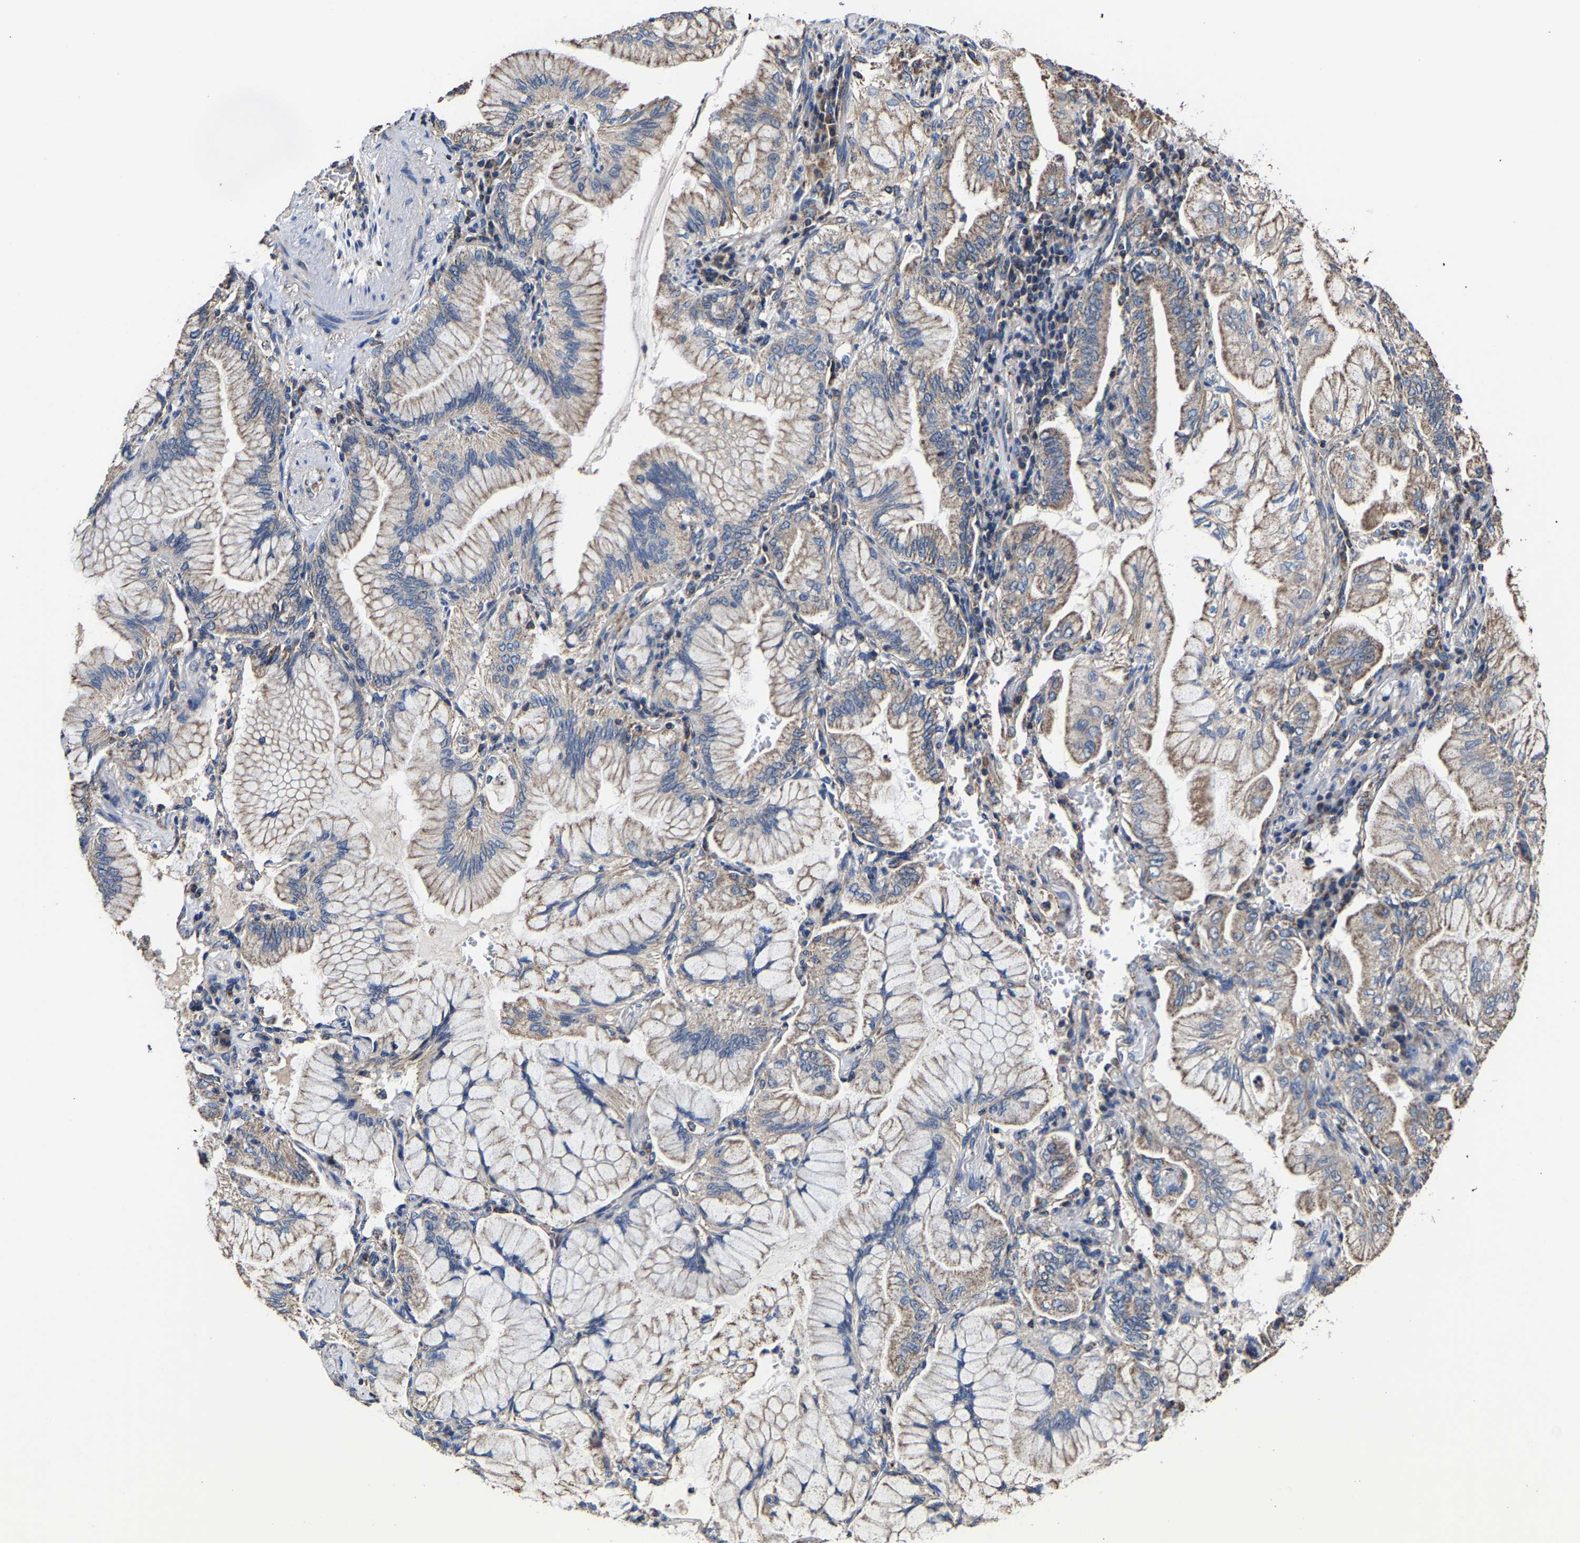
{"staining": {"intensity": "weak", "quantity": ">75%", "location": "cytoplasmic/membranous"}, "tissue": "lung cancer", "cell_type": "Tumor cells", "image_type": "cancer", "snomed": [{"axis": "morphology", "description": "Adenocarcinoma, NOS"}, {"axis": "topography", "description": "Lung"}], "caption": "Human lung cancer (adenocarcinoma) stained for a protein (brown) displays weak cytoplasmic/membranous positive staining in about >75% of tumor cells.", "gene": "ZCCHC7", "patient": {"sex": "female", "age": 70}}